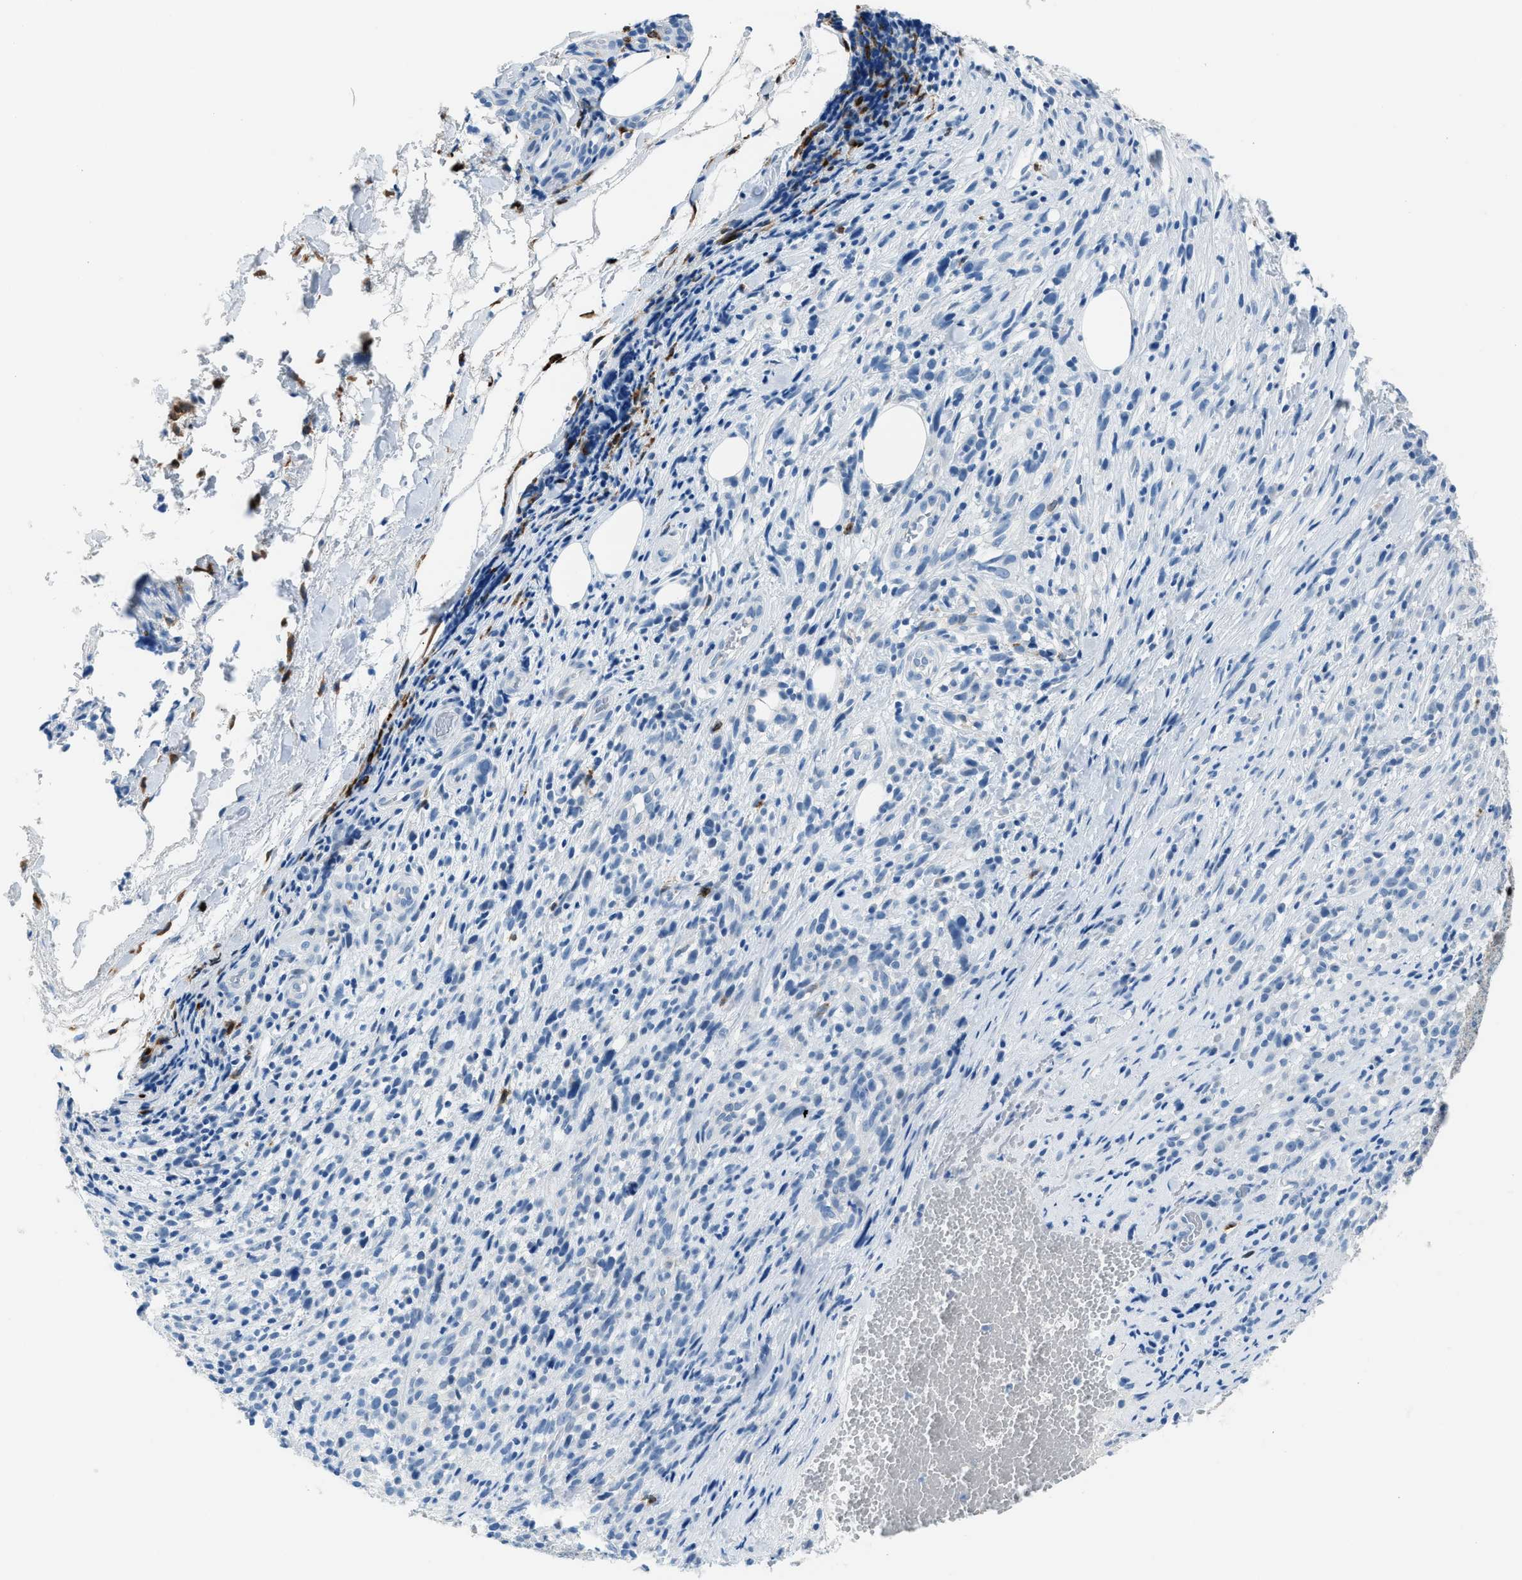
{"staining": {"intensity": "negative", "quantity": "none", "location": "none"}, "tissue": "melanoma", "cell_type": "Tumor cells", "image_type": "cancer", "snomed": [{"axis": "morphology", "description": "Malignant melanoma, NOS"}, {"axis": "topography", "description": "Skin"}], "caption": "Image shows no significant protein positivity in tumor cells of malignant melanoma.", "gene": "CLEC10A", "patient": {"sex": "female", "age": 55}}